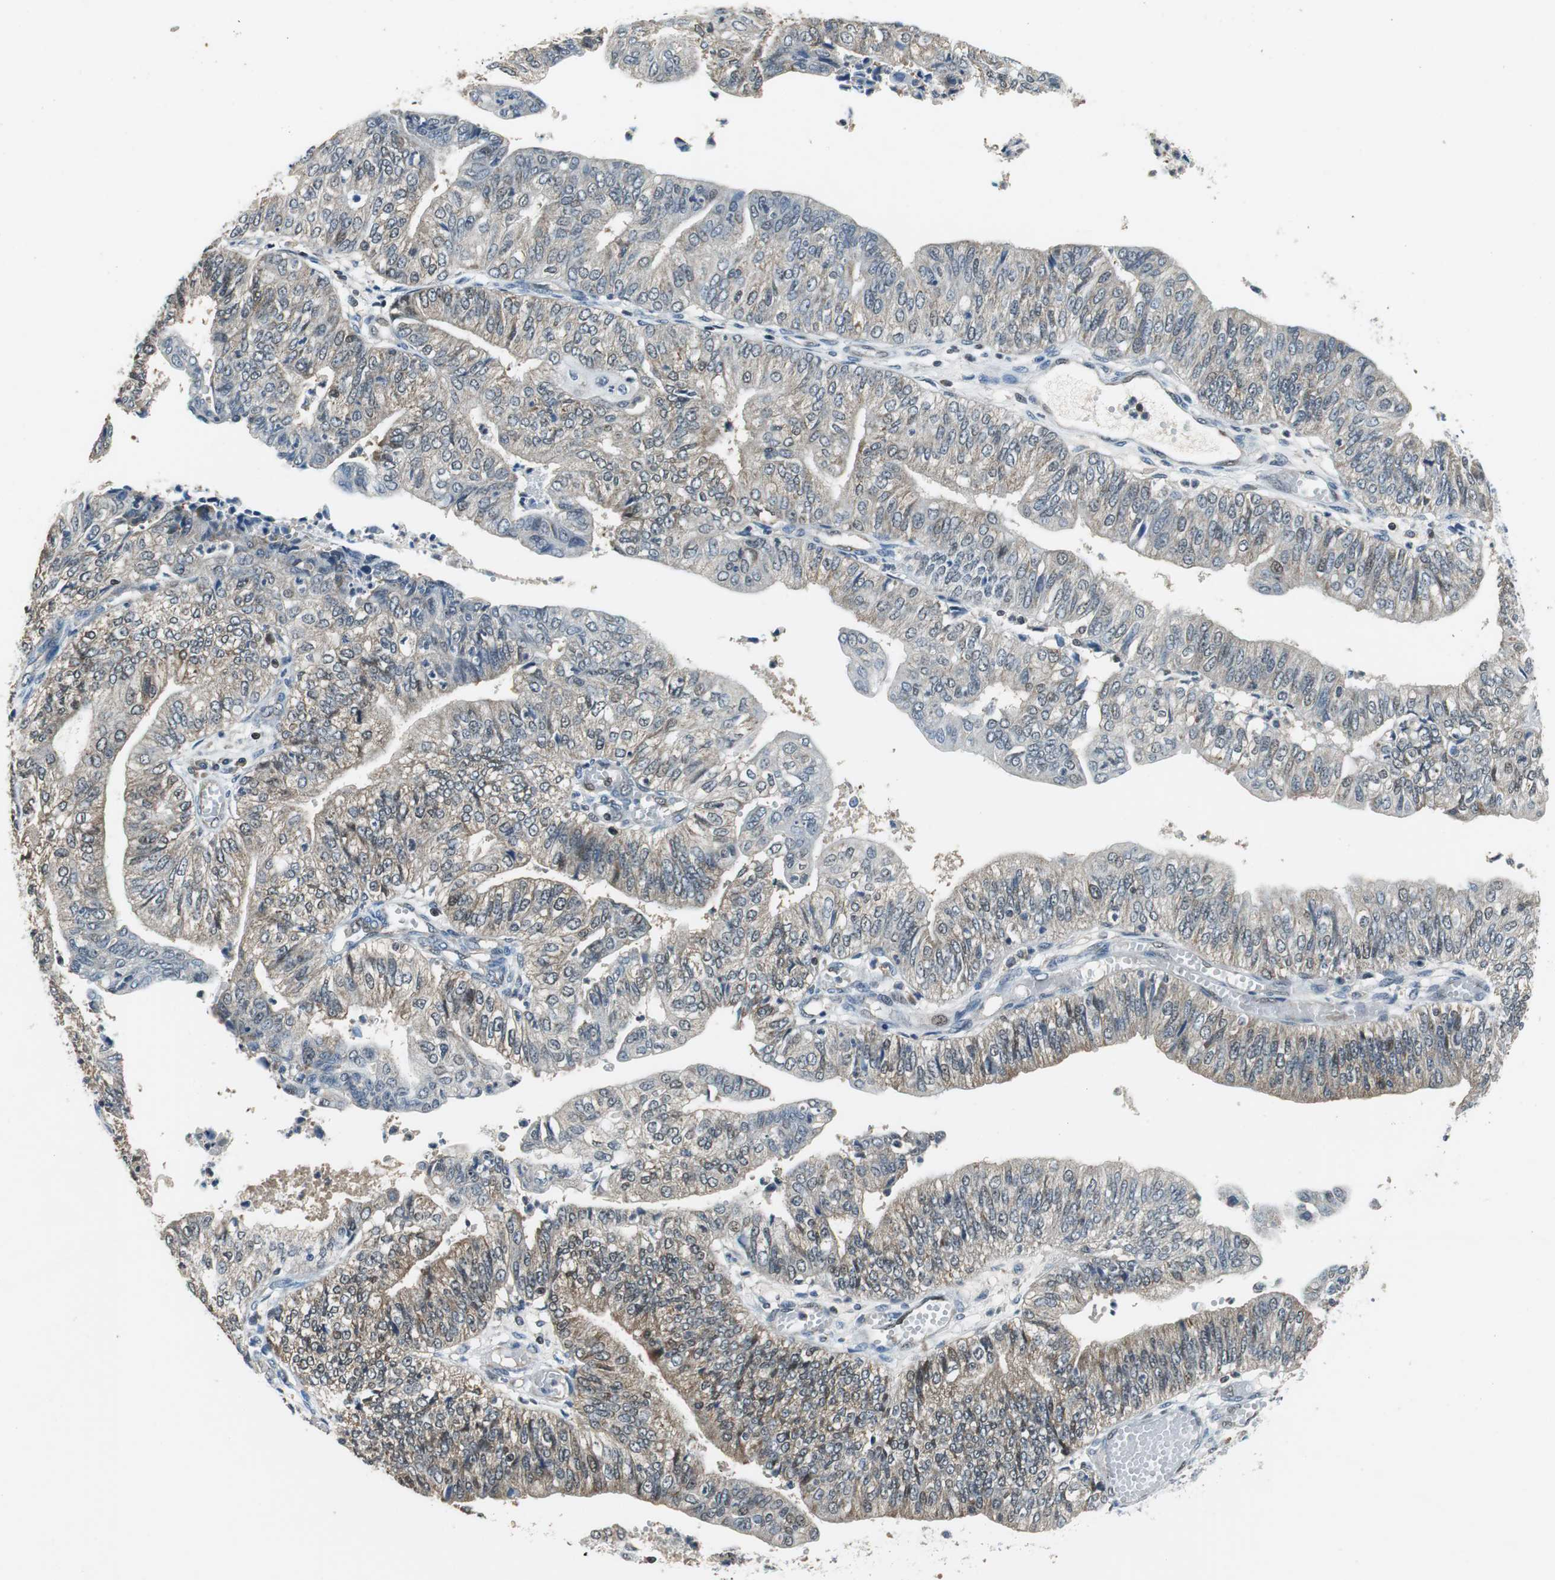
{"staining": {"intensity": "weak", "quantity": "25%-75%", "location": "cytoplasmic/membranous"}, "tissue": "endometrial cancer", "cell_type": "Tumor cells", "image_type": "cancer", "snomed": [{"axis": "morphology", "description": "Adenocarcinoma, NOS"}, {"axis": "topography", "description": "Endometrium"}], "caption": "Protein expression analysis of endometrial cancer exhibits weak cytoplasmic/membranous staining in about 25%-75% of tumor cells.", "gene": "GSDMD", "patient": {"sex": "female", "age": 59}}